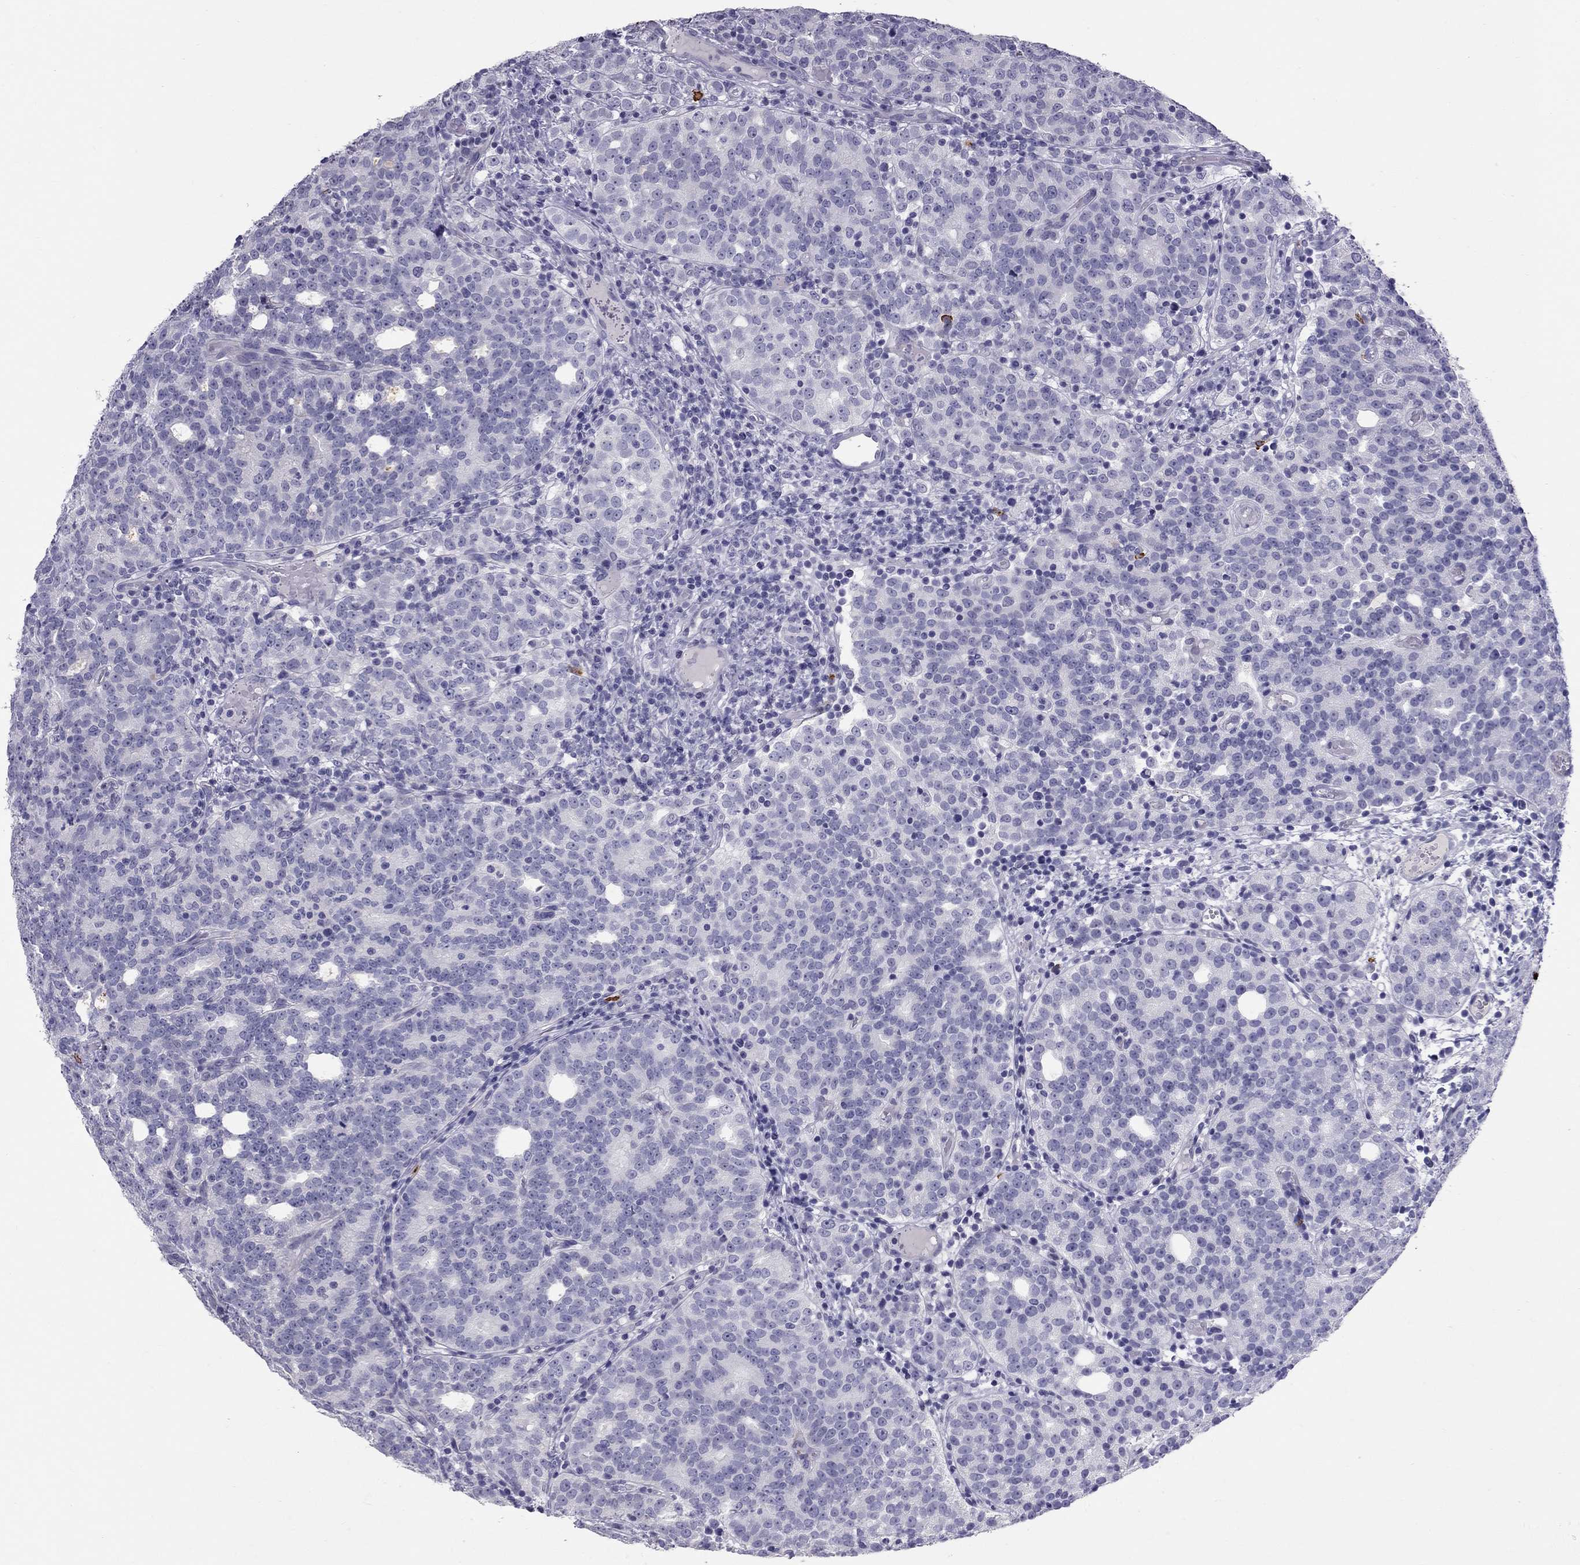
{"staining": {"intensity": "negative", "quantity": "none", "location": "none"}, "tissue": "prostate cancer", "cell_type": "Tumor cells", "image_type": "cancer", "snomed": [{"axis": "morphology", "description": "Adenocarcinoma, High grade"}, {"axis": "topography", "description": "Prostate"}], "caption": "High power microscopy histopathology image of an IHC image of high-grade adenocarcinoma (prostate), revealing no significant positivity in tumor cells. (Brightfield microscopy of DAB (3,3'-diaminobenzidine) immunohistochemistry at high magnification).", "gene": "IL17REL", "patient": {"sex": "male", "age": 53}}